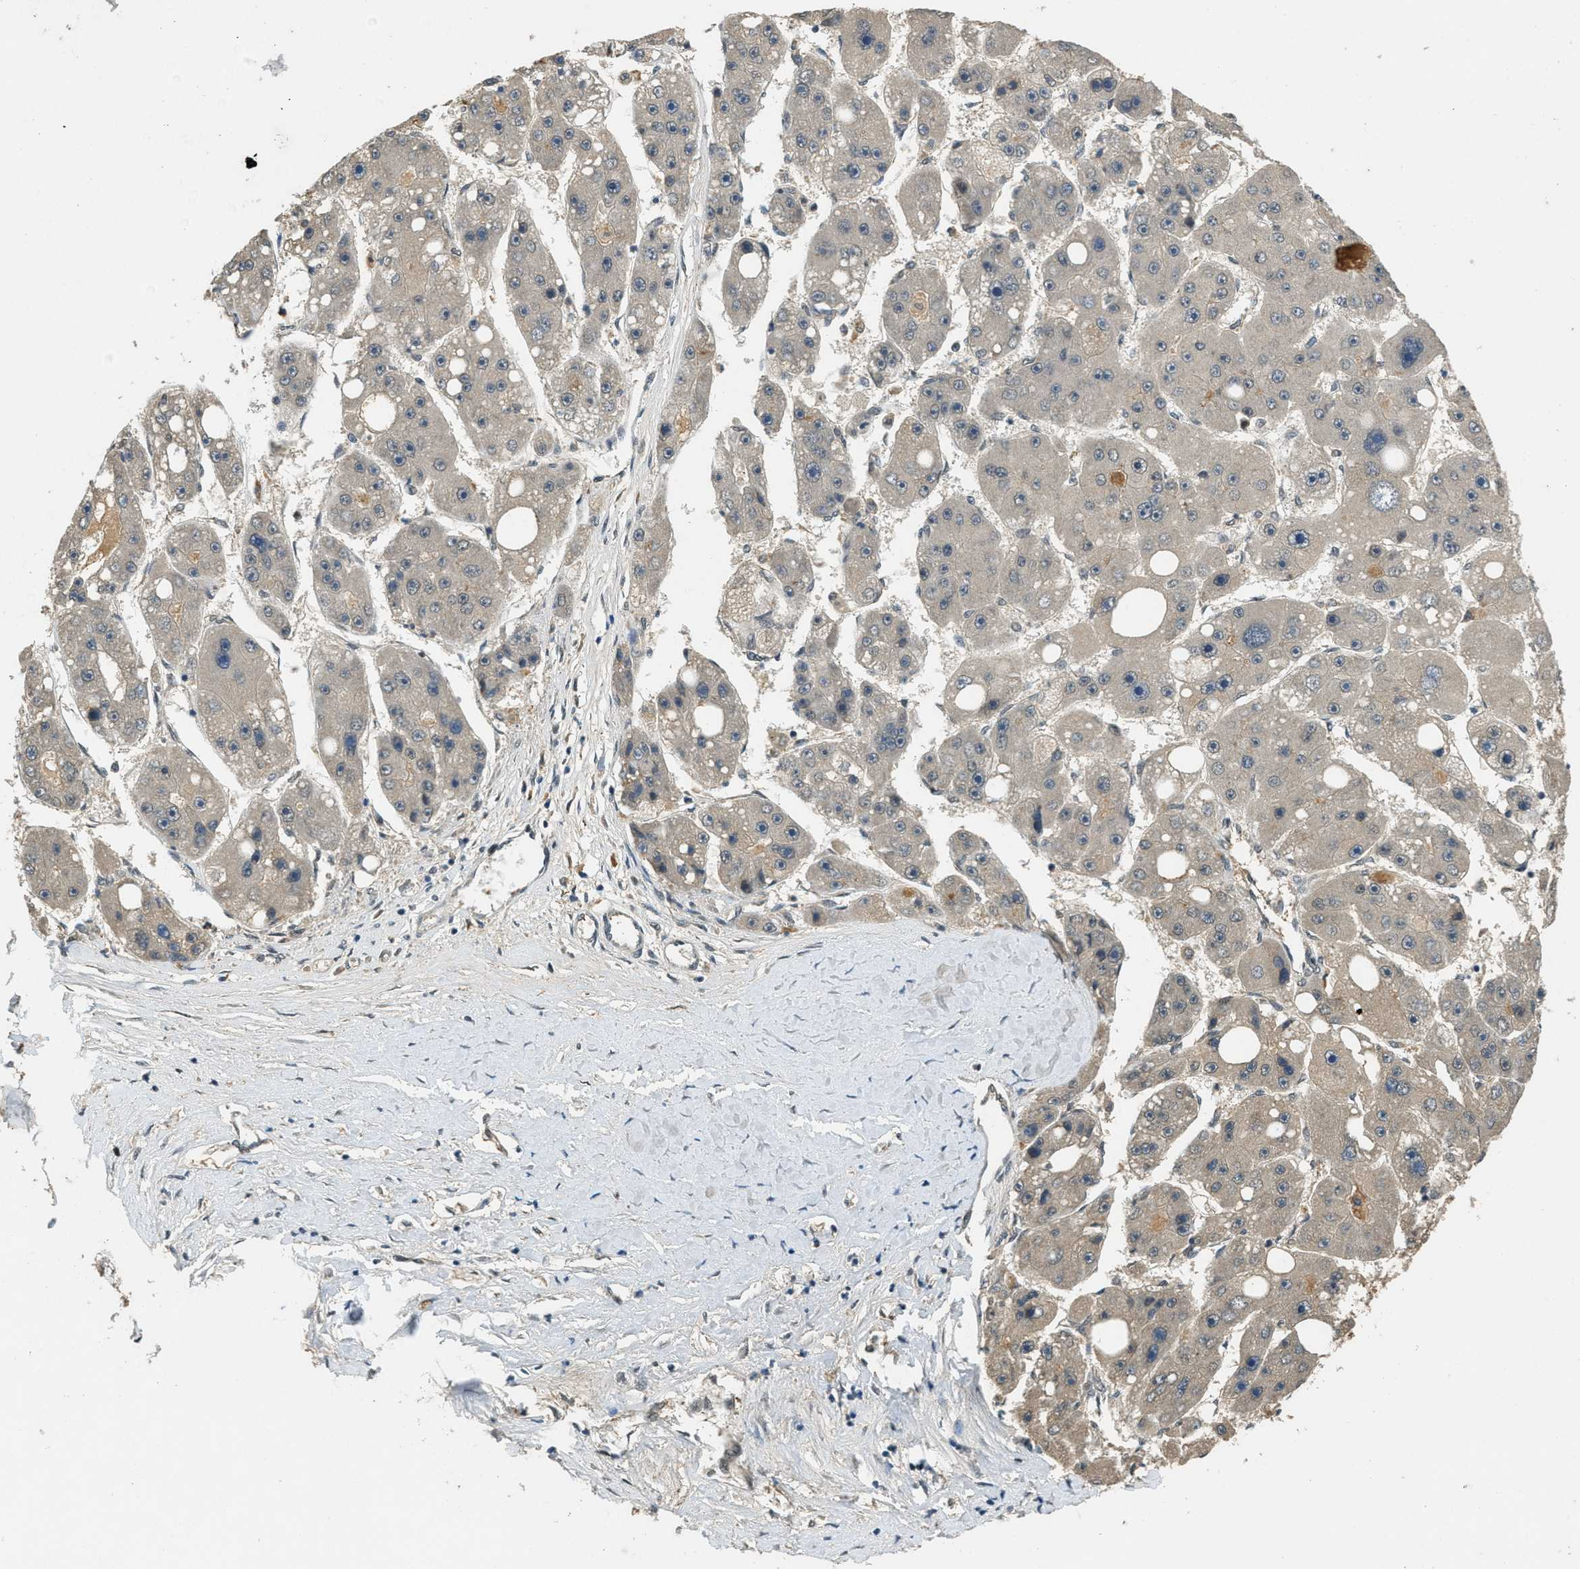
{"staining": {"intensity": "negative", "quantity": "none", "location": "none"}, "tissue": "liver cancer", "cell_type": "Tumor cells", "image_type": "cancer", "snomed": [{"axis": "morphology", "description": "Carcinoma, Hepatocellular, NOS"}, {"axis": "topography", "description": "Liver"}], "caption": "IHC of liver hepatocellular carcinoma reveals no expression in tumor cells.", "gene": "ZNF148", "patient": {"sex": "female", "age": 61}}